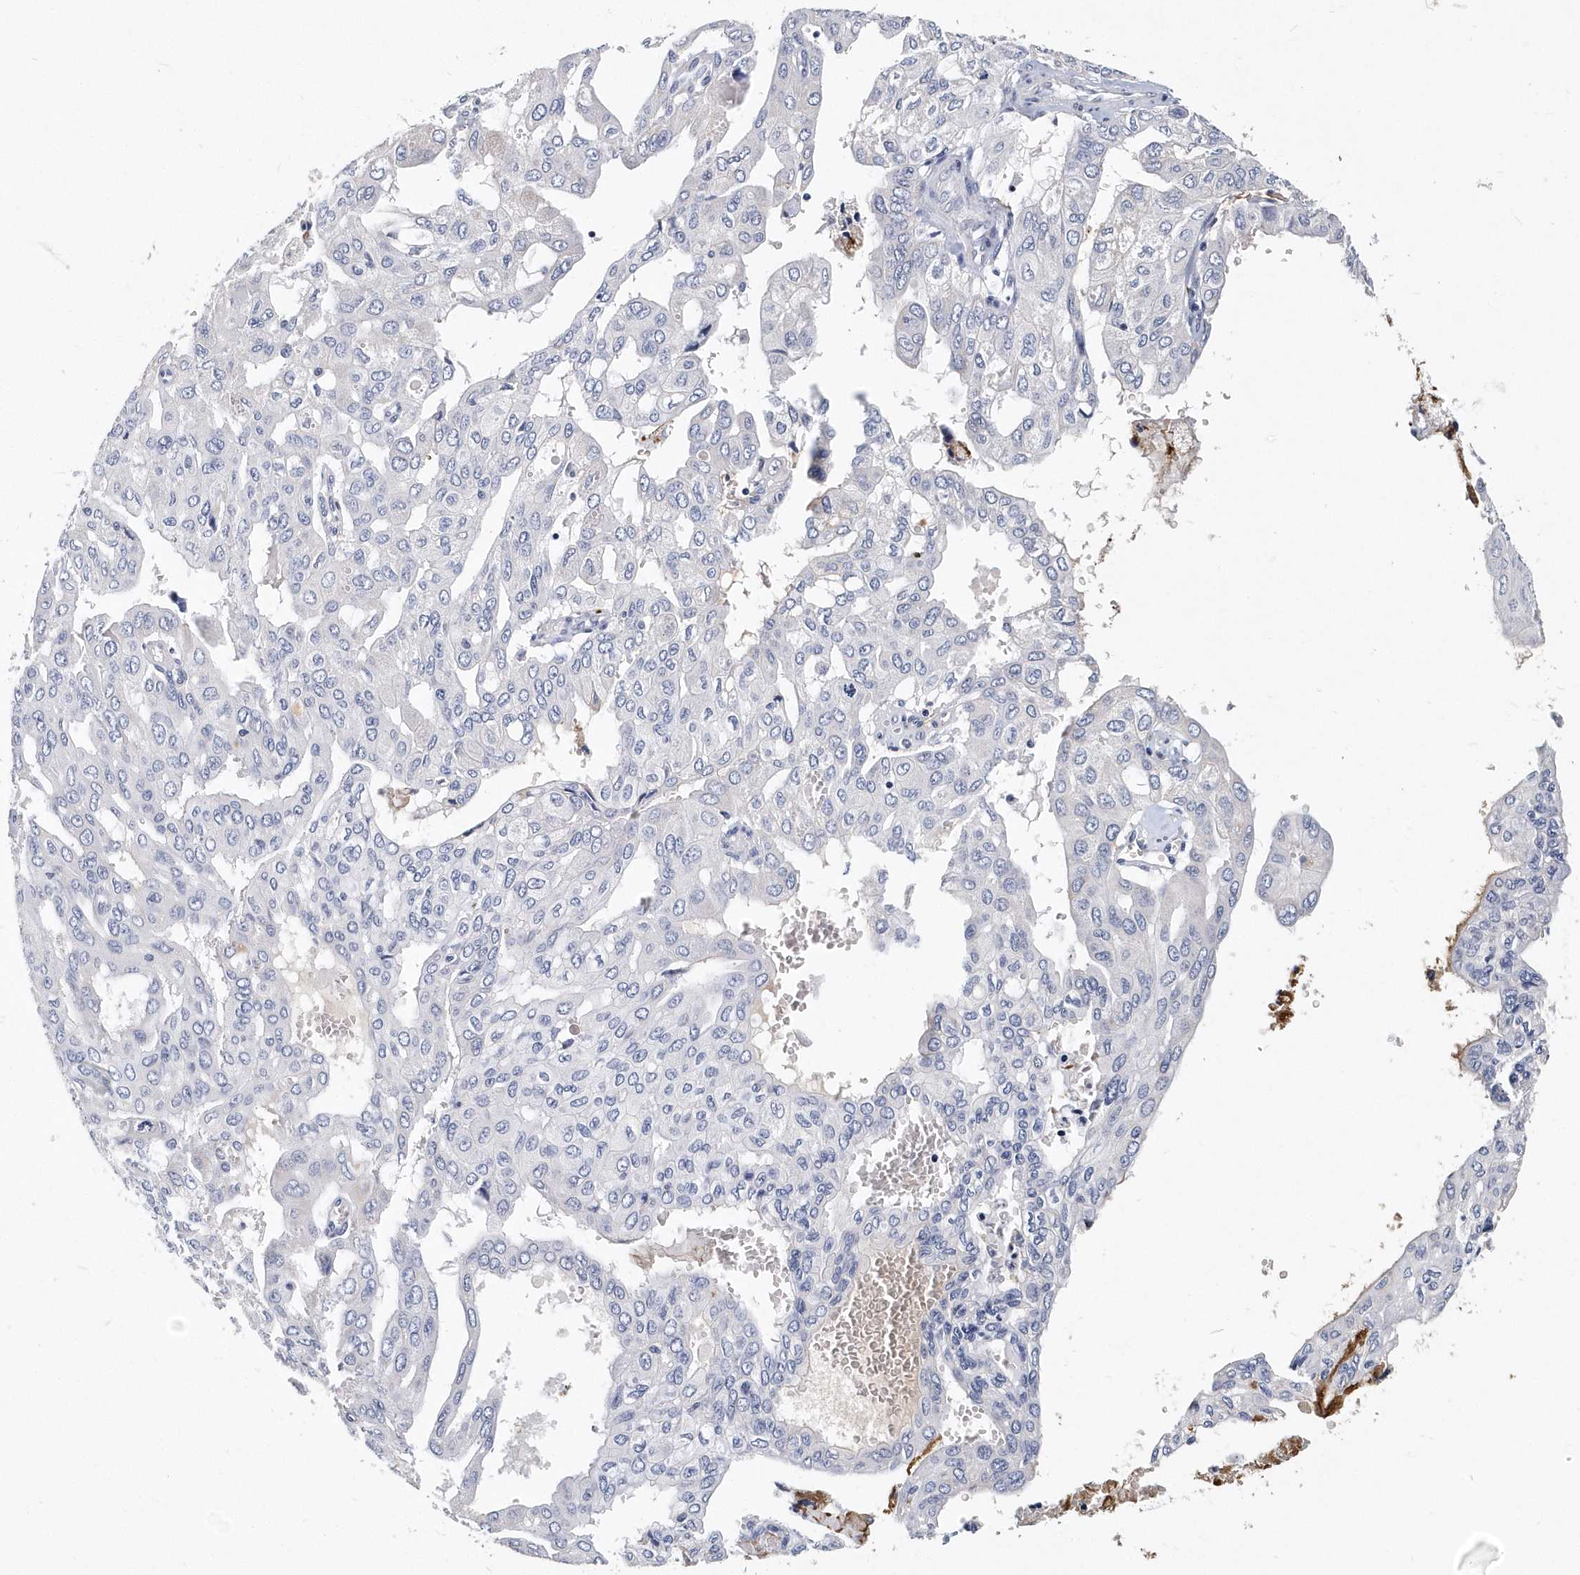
{"staining": {"intensity": "negative", "quantity": "none", "location": "none"}, "tissue": "pancreatic cancer", "cell_type": "Tumor cells", "image_type": "cancer", "snomed": [{"axis": "morphology", "description": "Adenocarcinoma, NOS"}, {"axis": "topography", "description": "Pancreas"}], "caption": "High magnification brightfield microscopy of adenocarcinoma (pancreatic) stained with DAB (brown) and counterstained with hematoxylin (blue): tumor cells show no significant staining.", "gene": "ITGA2B", "patient": {"sex": "male", "age": 51}}